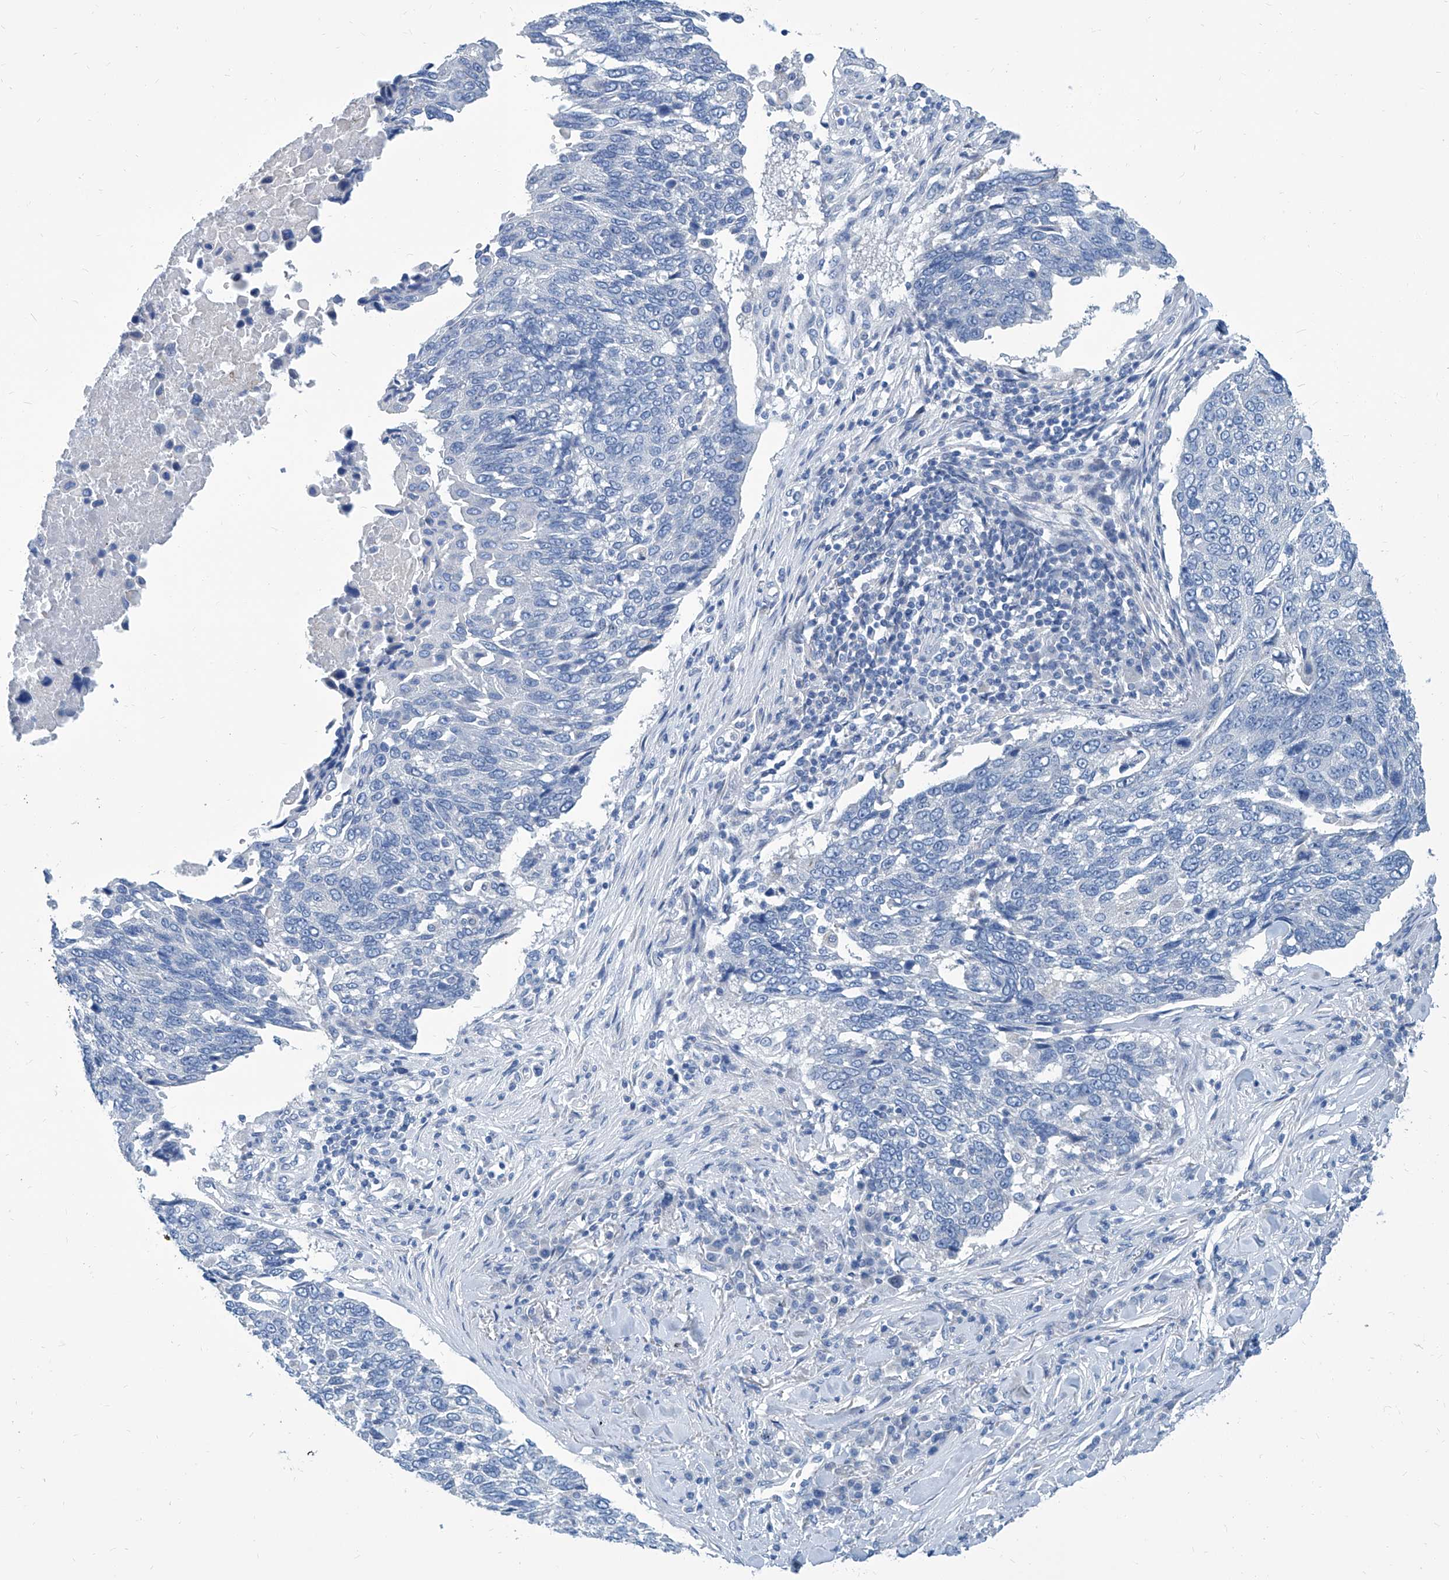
{"staining": {"intensity": "negative", "quantity": "none", "location": "none"}, "tissue": "lung cancer", "cell_type": "Tumor cells", "image_type": "cancer", "snomed": [{"axis": "morphology", "description": "Squamous cell carcinoma, NOS"}, {"axis": "topography", "description": "Lung"}], "caption": "This is an immunohistochemistry (IHC) histopathology image of lung squamous cell carcinoma. There is no staining in tumor cells.", "gene": "ZNF519", "patient": {"sex": "male", "age": 66}}